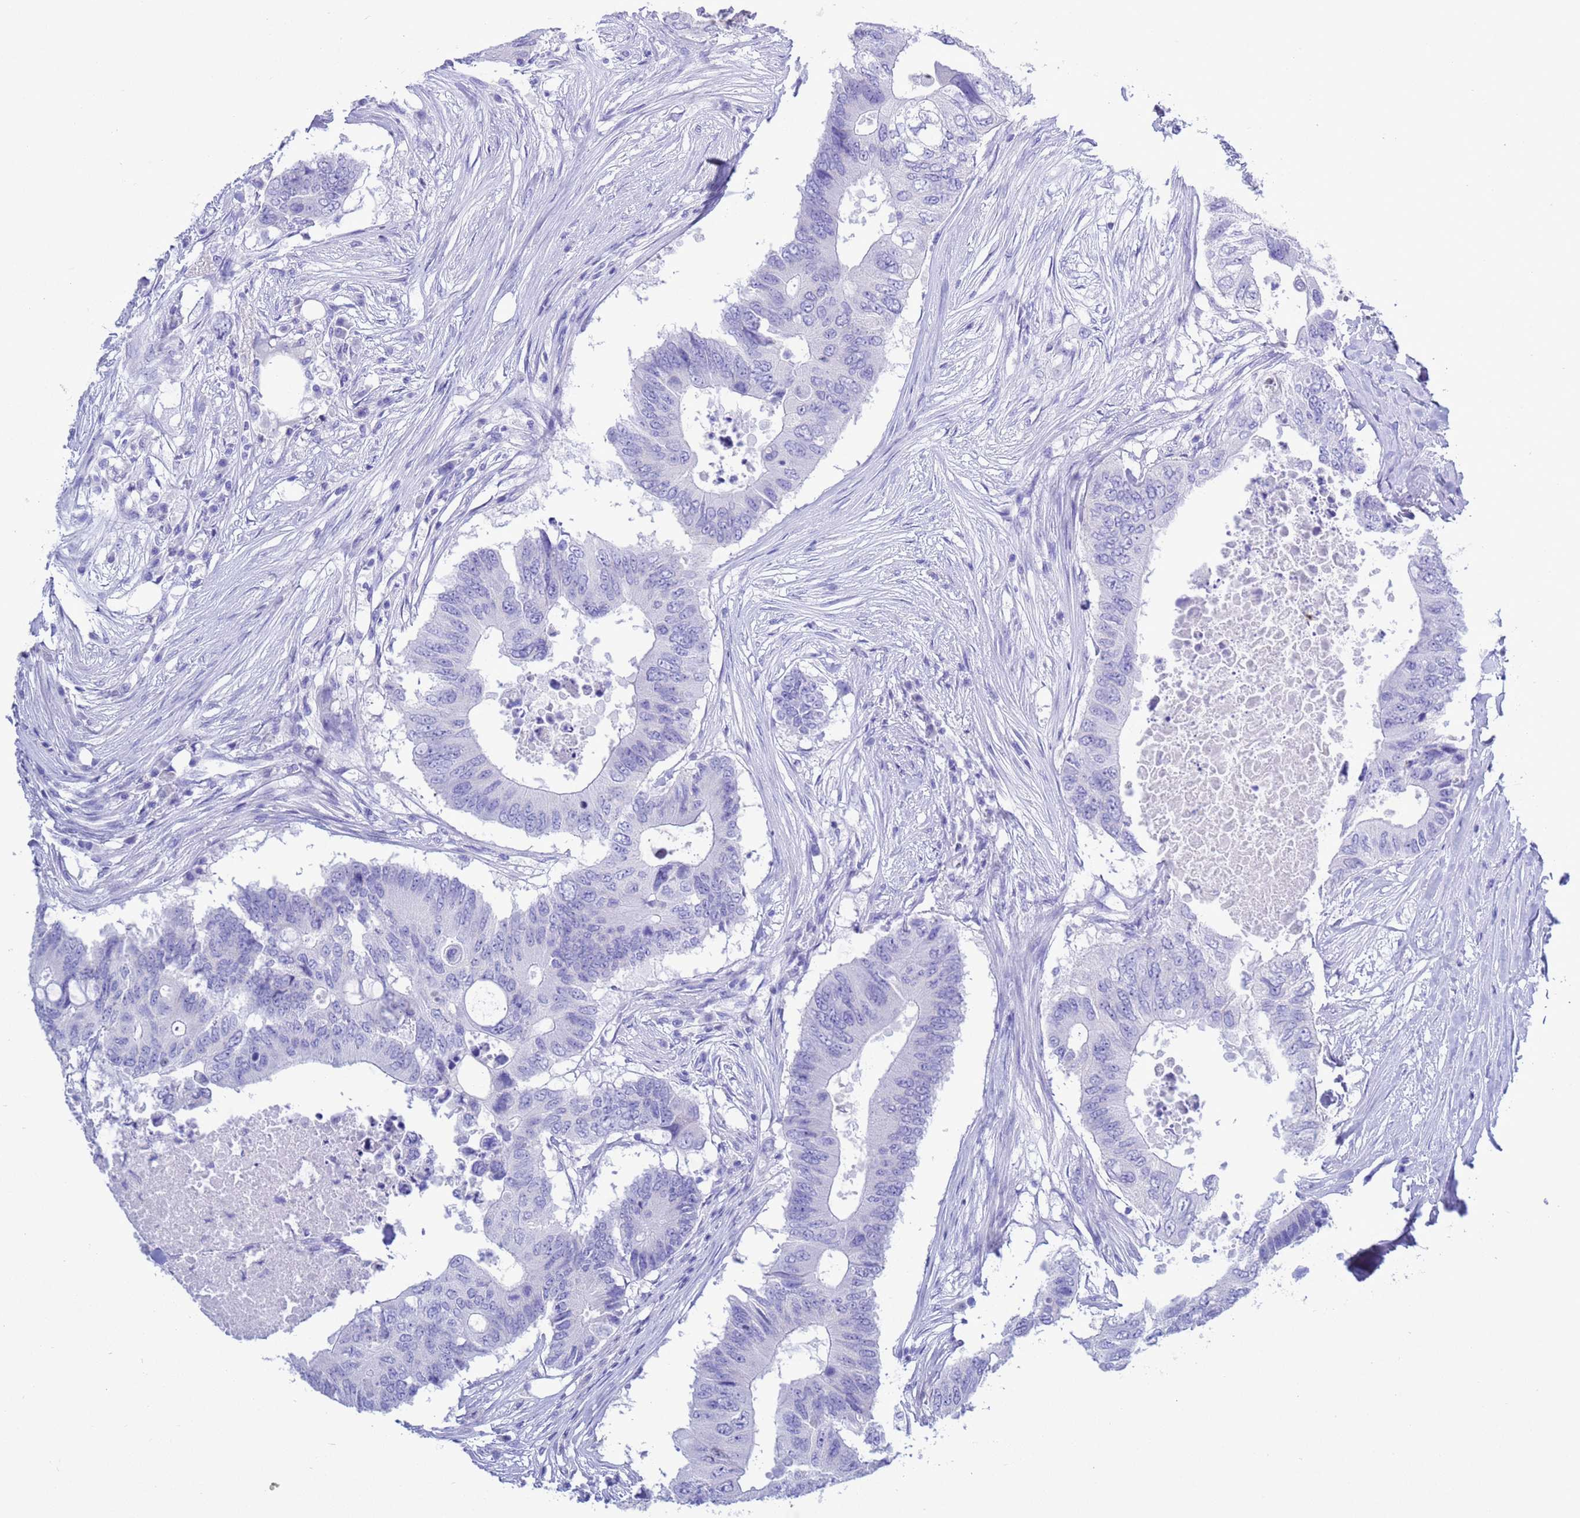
{"staining": {"intensity": "negative", "quantity": "none", "location": "none"}, "tissue": "colorectal cancer", "cell_type": "Tumor cells", "image_type": "cancer", "snomed": [{"axis": "morphology", "description": "Adenocarcinoma, NOS"}, {"axis": "topography", "description": "Colon"}], "caption": "IHC of colorectal adenocarcinoma shows no expression in tumor cells.", "gene": "GSTM1", "patient": {"sex": "male", "age": 71}}